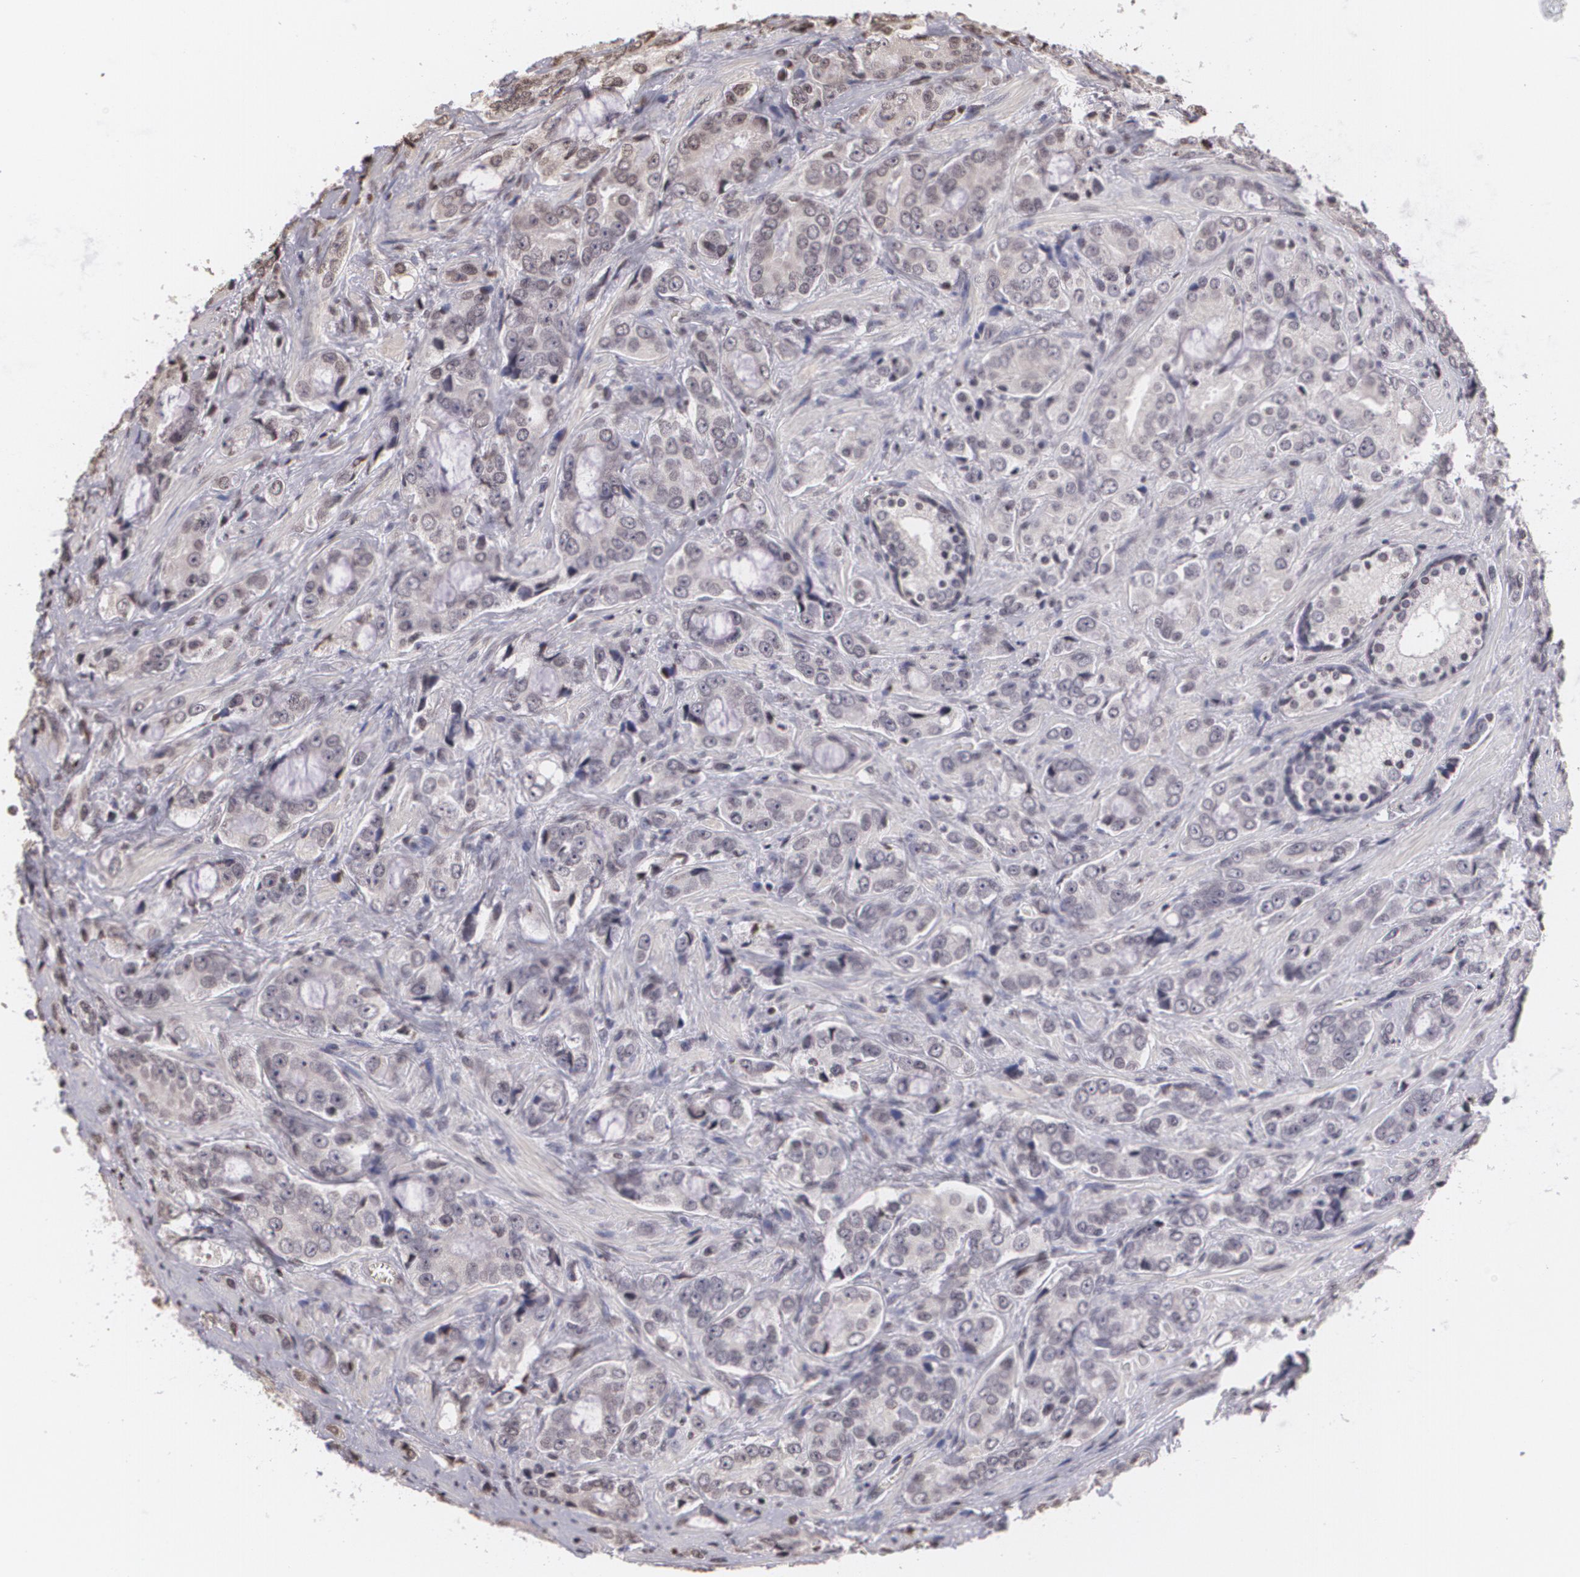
{"staining": {"intensity": "negative", "quantity": "none", "location": "none"}, "tissue": "prostate cancer", "cell_type": "Tumor cells", "image_type": "cancer", "snomed": [{"axis": "morphology", "description": "Adenocarcinoma, Medium grade"}, {"axis": "topography", "description": "Prostate"}], "caption": "Tumor cells are negative for brown protein staining in medium-grade adenocarcinoma (prostate).", "gene": "MUC1", "patient": {"sex": "male", "age": 70}}